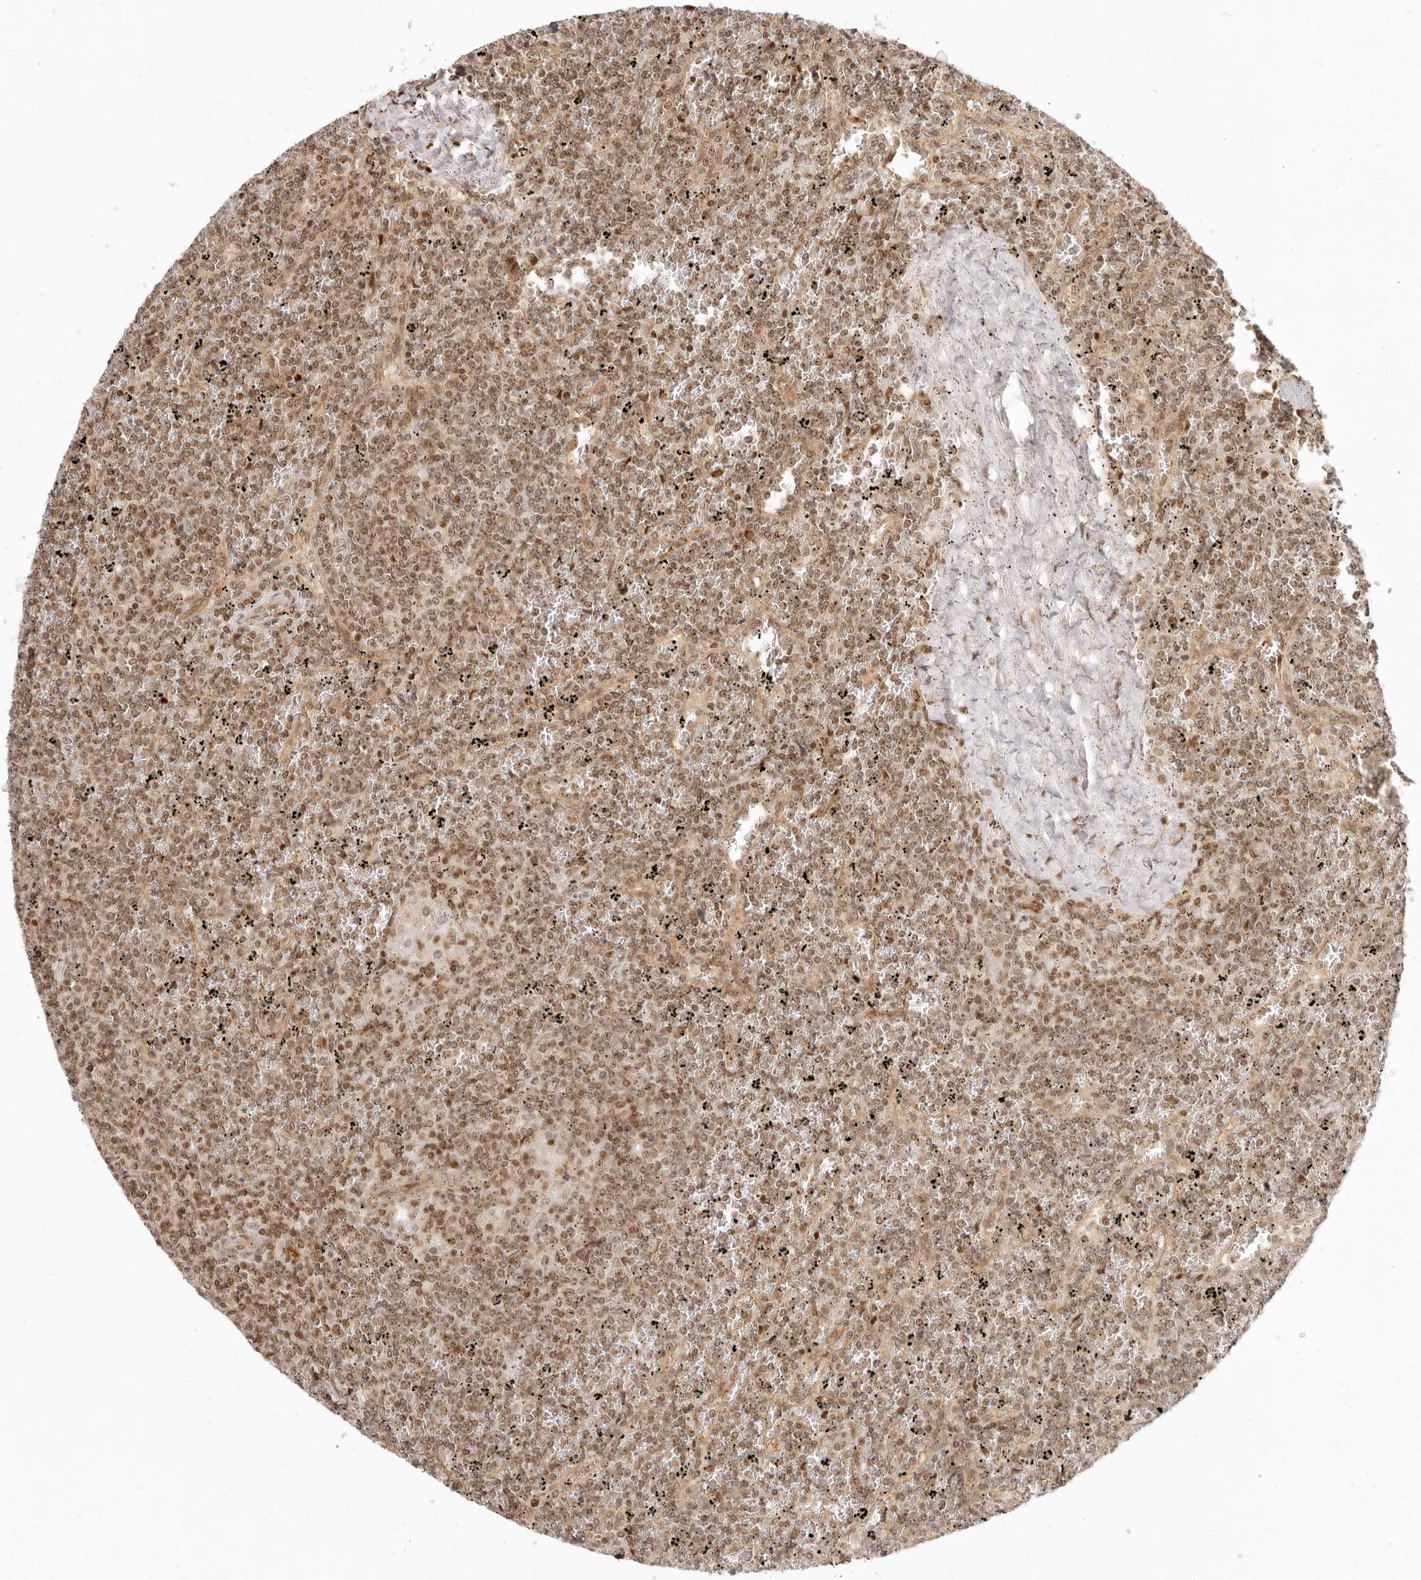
{"staining": {"intensity": "moderate", "quantity": ">75%", "location": "nuclear"}, "tissue": "lymphoma", "cell_type": "Tumor cells", "image_type": "cancer", "snomed": [{"axis": "morphology", "description": "Malignant lymphoma, non-Hodgkin's type, Low grade"}, {"axis": "topography", "description": "Spleen"}], "caption": "Tumor cells display medium levels of moderate nuclear expression in about >75% of cells in malignant lymphoma, non-Hodgkin's type (low-grade). (Brightfield microscopy of DAB IHC at high magnification).", "gene": "BAP1", "patient": {"sex": "female", "age": 19}}